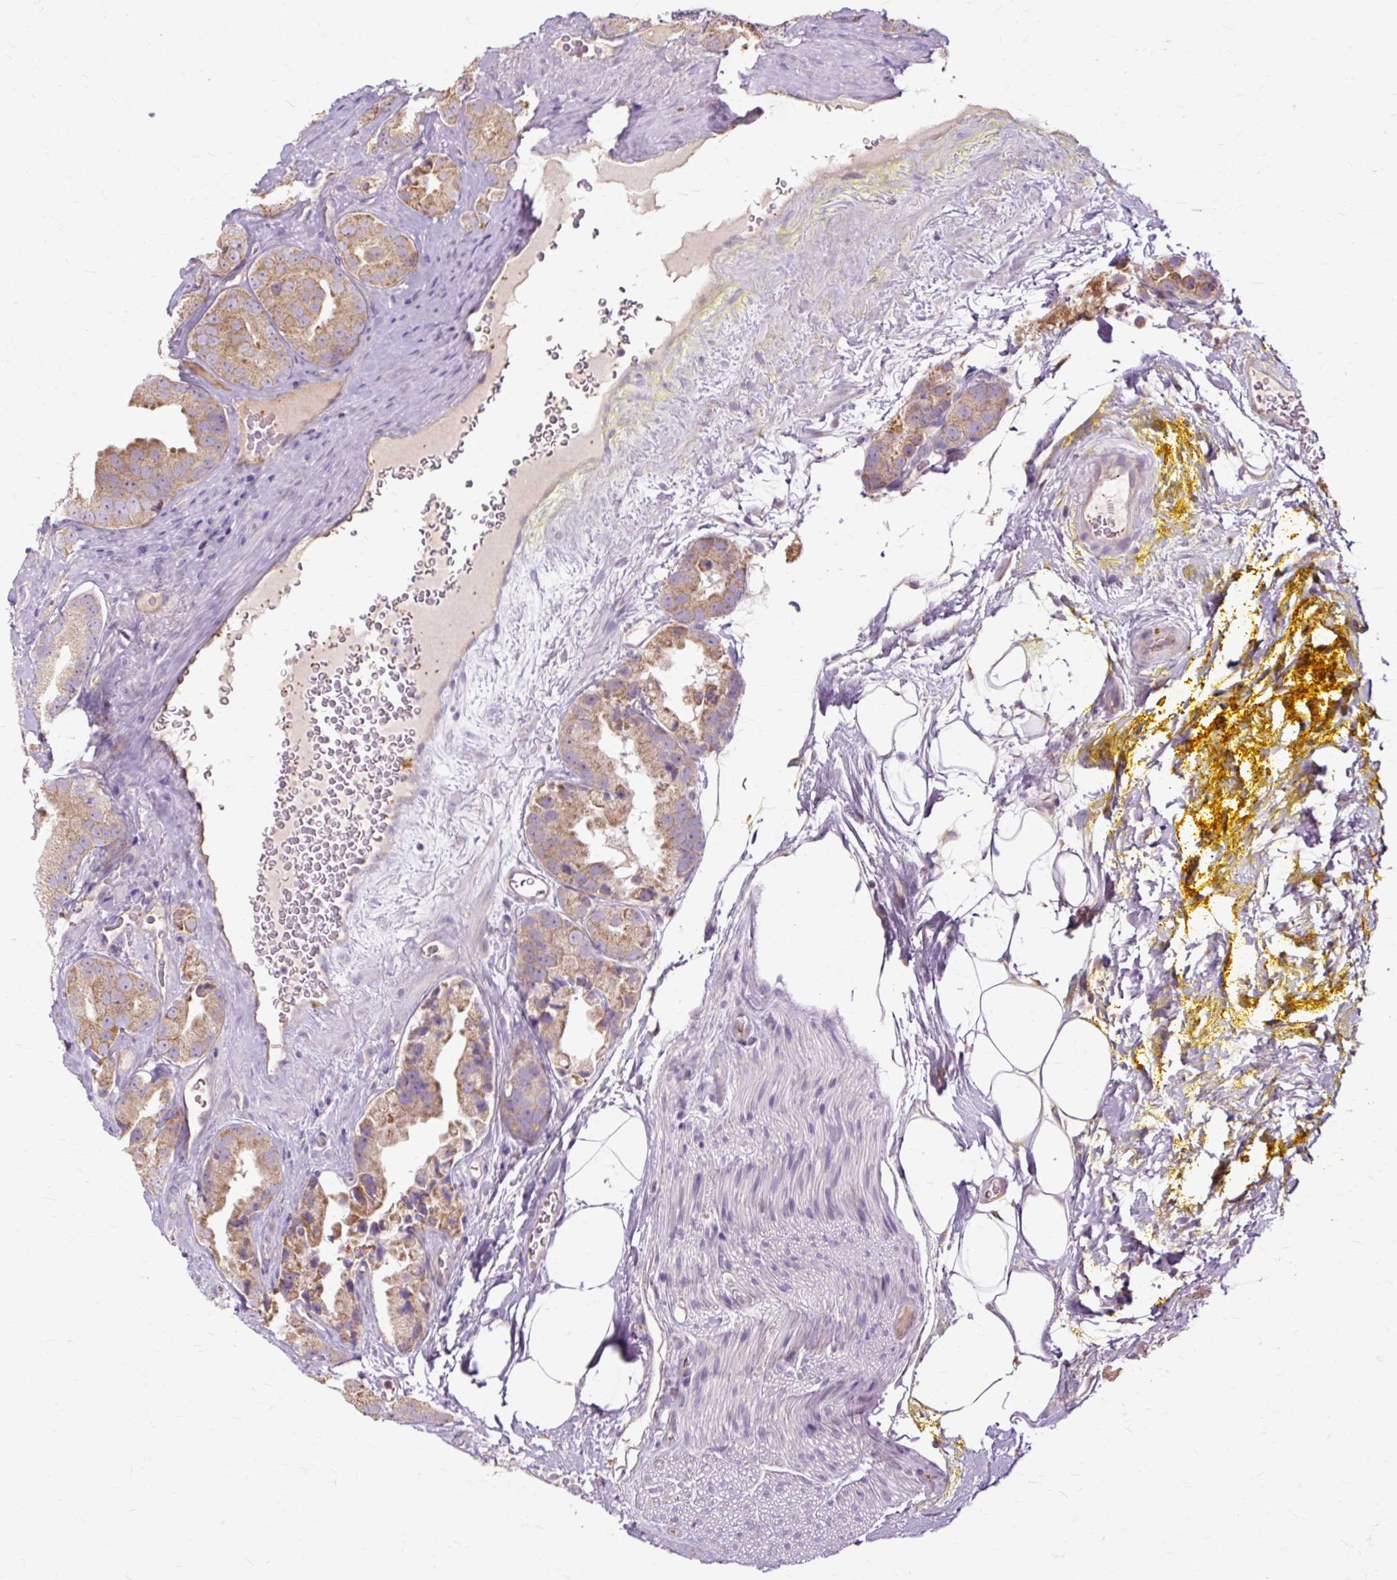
{"staining": {"intensity": "moderate", "quantity": ">75%", "location": "cytoplasmic/membranous"}, "tissue": "prostate cancer", "cell_type": "Tumor cells", "image_type": "cancer", "snomed": [{"axis": "morphology", "description": "Adenocarcinoma, High grade"}, {"axis": "topography", "description": "Prostate"}], "caption": "A histopathology image of prostate high-grade adenocarcinoma stained for a protein reveals moderate cytoplasmic/membranous brown staining in tumor cells.", "gene": "PDZD2", "patient": {"sex": "male", "age": 63}}